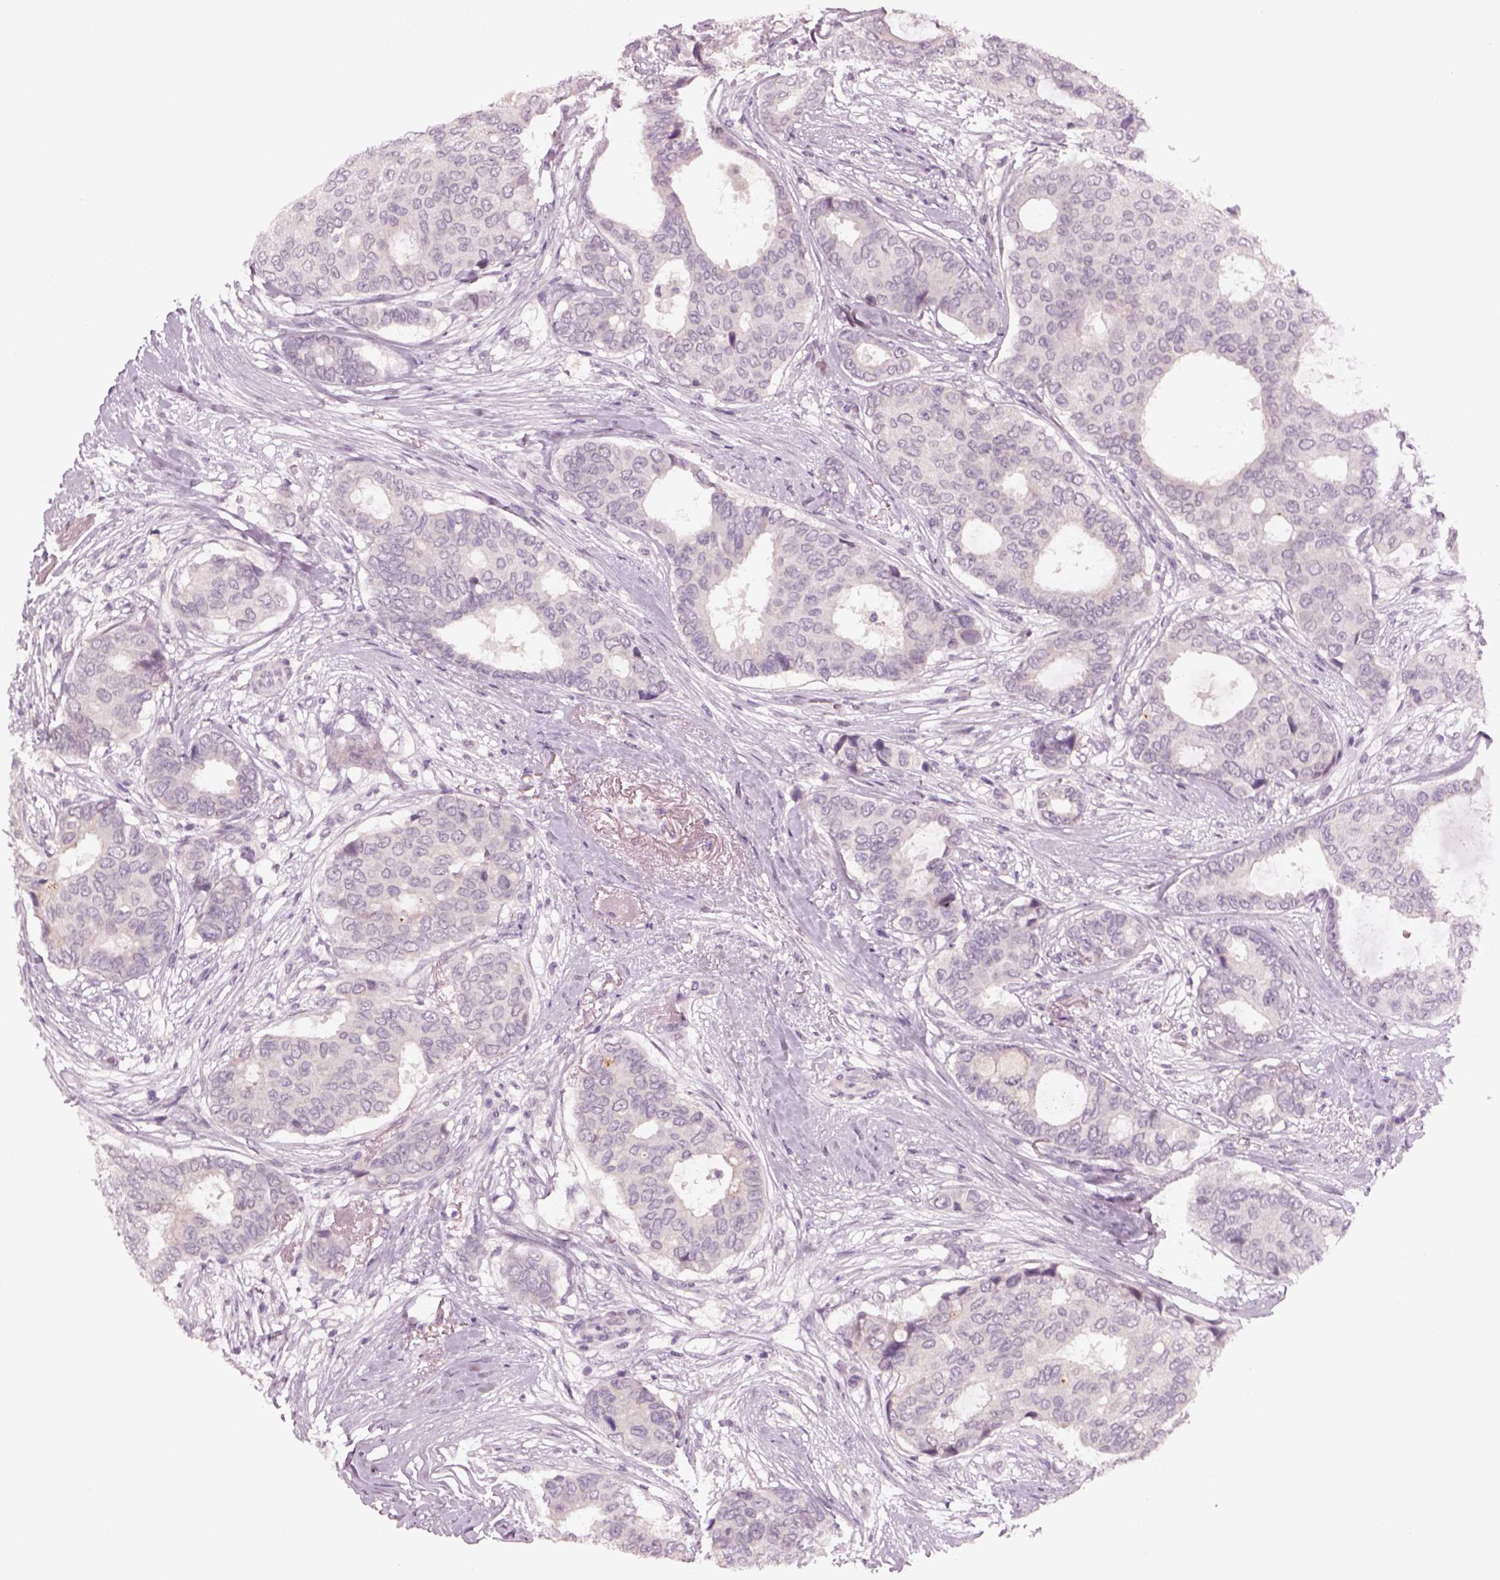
{"staining": {"intensity": "negative", "quantity": "none", "location": "none"}, "tissue": "breast cancer", "cell_type": "Tumor cells", "image_type": "cancer", "snomed": [{"axis": "morphology", "description": "Duct carcinoma"}, {"axis": "topography", "description": "Breast"}], "caption": "Immunohistochemistry (IHC) of human breast intraductal carcinoma shows no expression in tumor cells. (DAB immunohistochemistry visualized using brightfield microscopy, high magnification).", "gene": "PENK", "patient": {"sex": "female", "age": 75}}